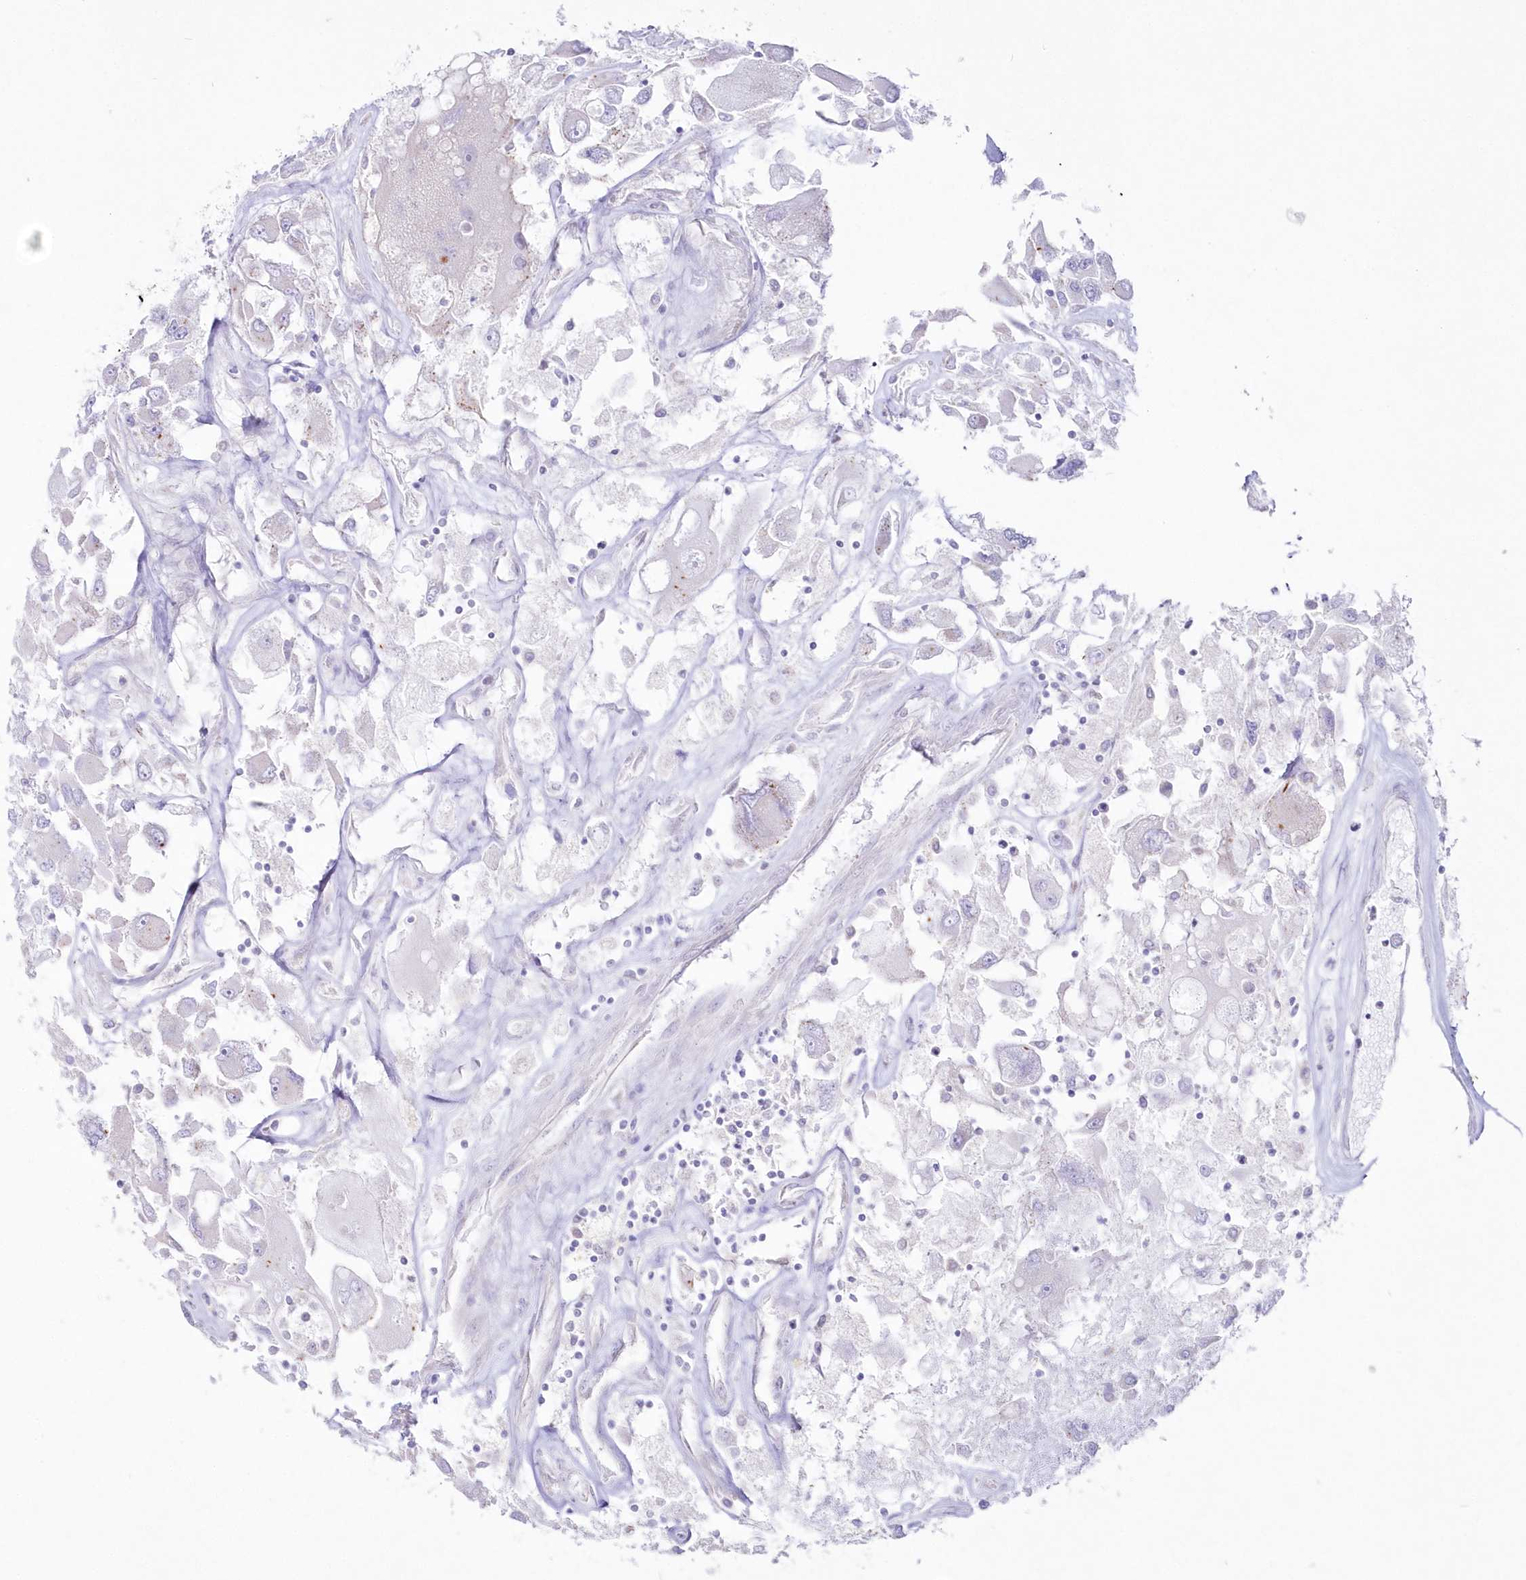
{"staining": {"intensity": "negative", "quantity": "none", "location": "none"}, "tissue": "renal cancer", "cell_type": "Tumor cells", "image_type": "cancer", "snomed": [{"axis": "morphology", "description": "Adenocarcinoma, NOS"}, {"axis": "topography", "description": "Kidney"}], "caption": "IHC photomicrograph of neoplastic tissue: human renal cancer (adenocarcinoma) stained with DAB (3,3'-diaminobenzidine) displays no significant protein positivity in tumor cells.", "gene": "ZNF843", "patient": {"sex": "female", "age": 52}}